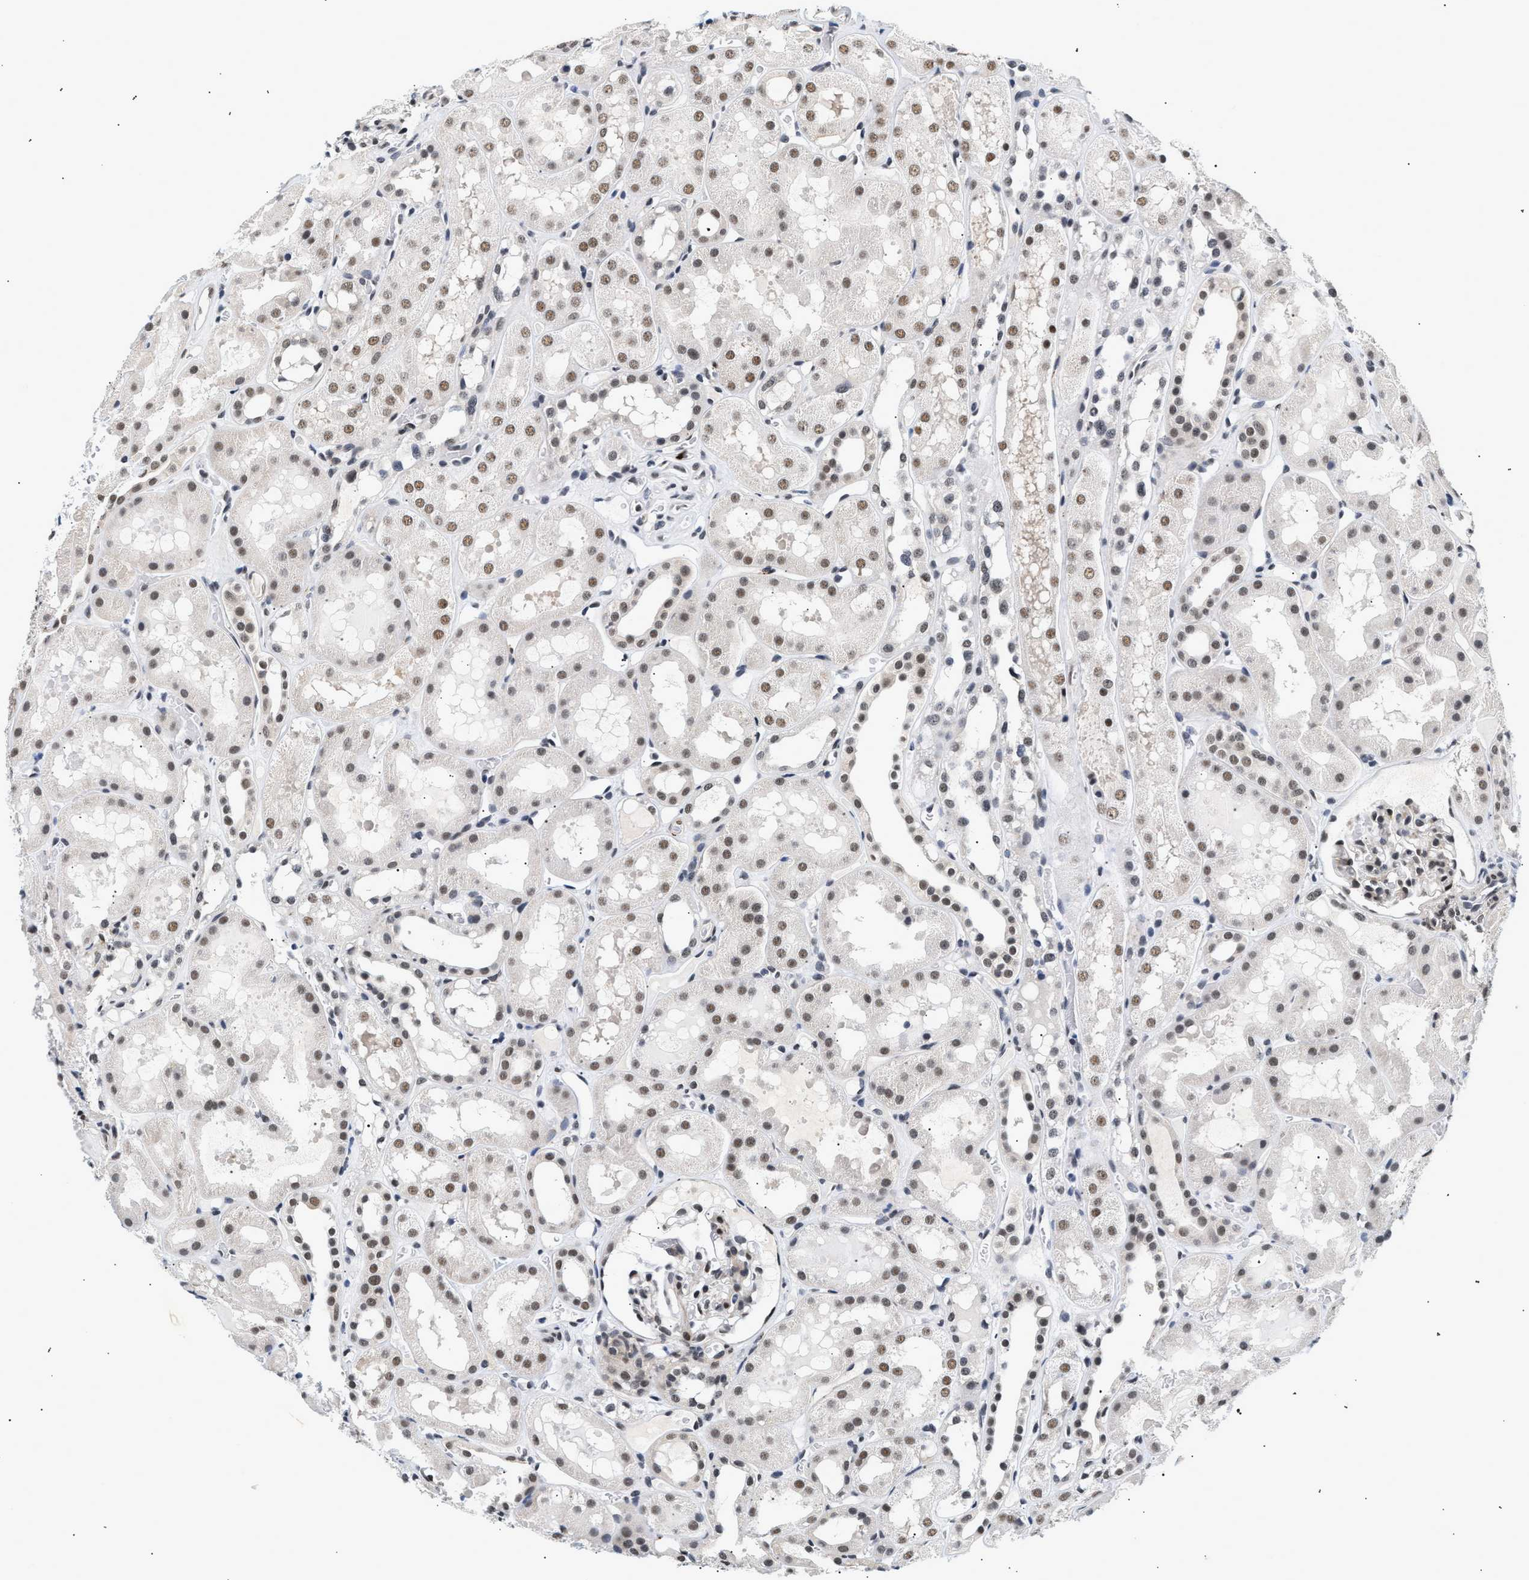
{"staining": {"intensity": "weak", "quantity": "<25%", "location": "nuclear"}, "tissue": "kidney", "cell_type": "Cells in glomeruli", "image_type": "normal", "snomed": [{"axis": "morphology", "description": "Normal tissue, NOS"}, {"axis": "topography", "description": "Kidney"}, {"axis": "topography", "description": "Urinary bladder"}], "caption": "High power microscopy photomicrograph of an immunohistochemistry micrograph of normal kidney, revealing no significant staining in cells in glomeruli. (DAB immunohistochemistry (IHC) visualized using brightfield microscopy, high magnification).", "gene": "THOC1", "patient": {"sex": "male", "age": 16}}